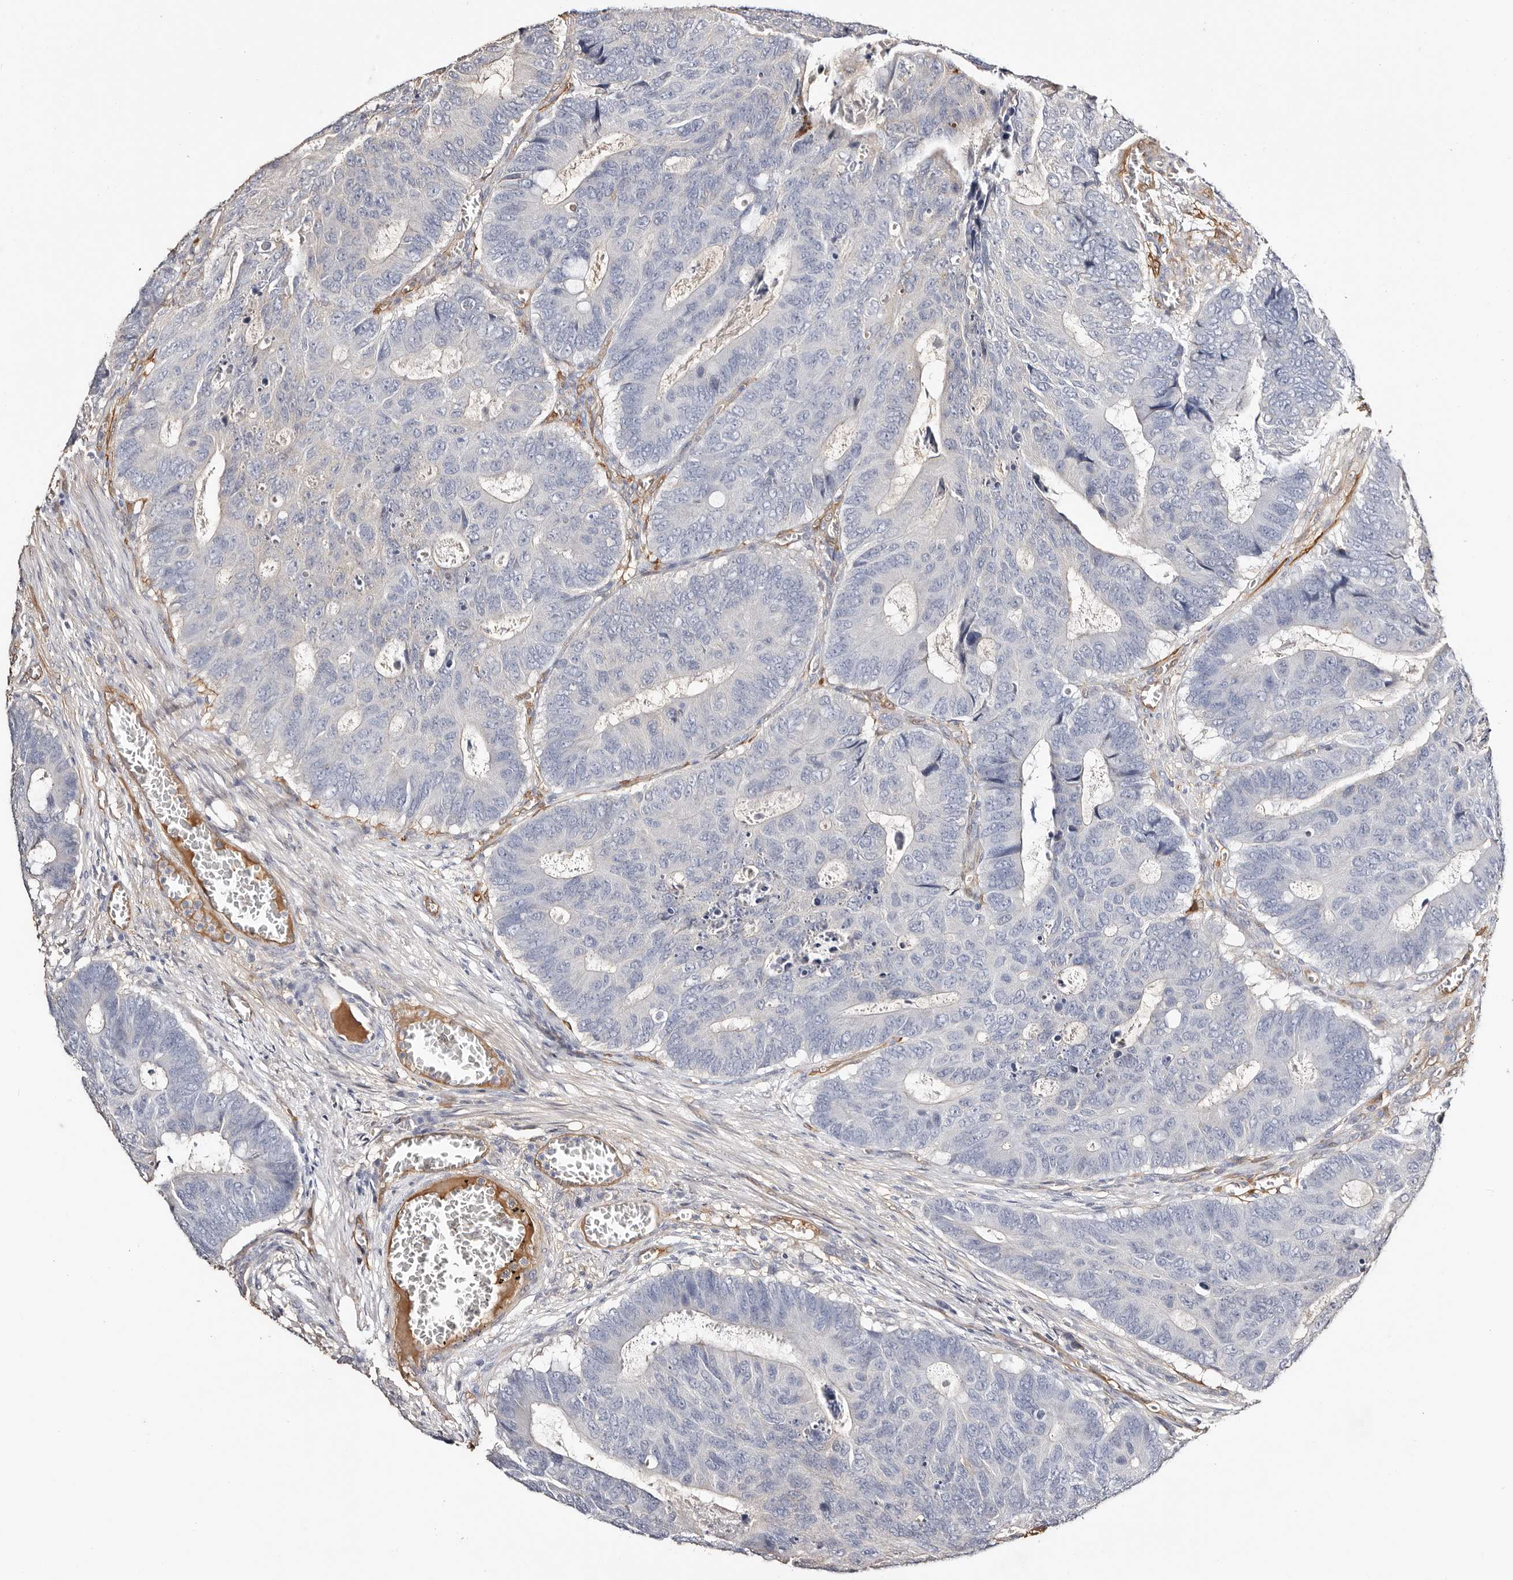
{"staining": {"intensity": "negative", "quantity": "none", "location": "none"}, "tissue": "colorectal cancer", "cell_type": "Tumor cells", "image_type": "cancer", "snomed": [{"axis": "morphology", "description": "Adenocarcinoma, NOS"}, {"axis": "topography", "description": "Colon"}], "caption": "IHC of human colorectal adenocarcinoma exhibits no staining in tumor cells.", "gene": "TGM2", "patient": {"sex": "male", "age": 87}}